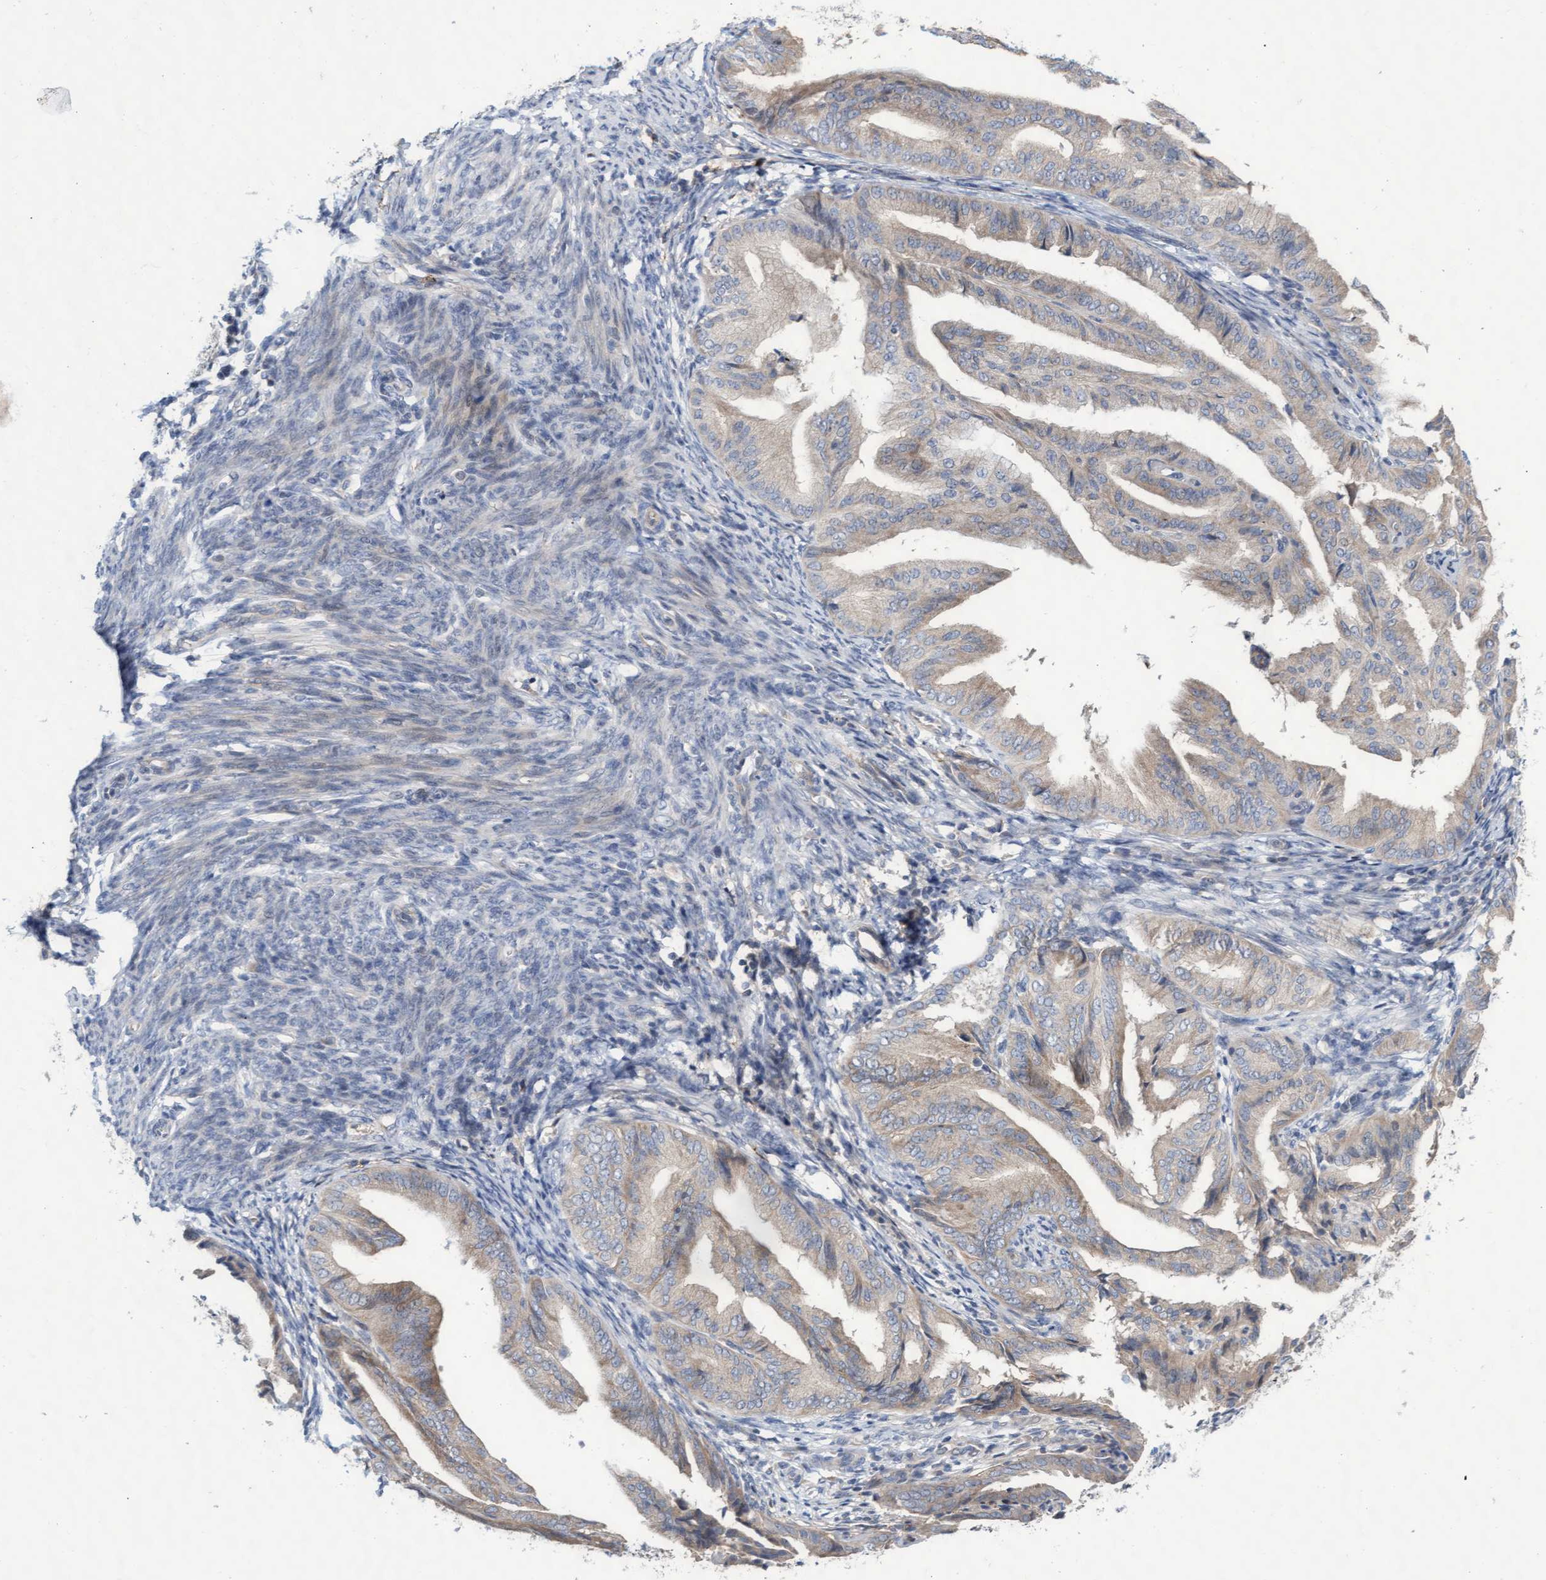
{"staining": {"intensity": "weak", "quantity": ">75%", "location": "cytoplasmic/membranous"}, "tissue": "endometrial cancer", "cell_type": "Tumor cells", "image_type": "cancer", "snomed": [{"axis": "morphology", "description": "Adenocarcinoma, NOS"}, {"axis": "topography", "description": "Endometrium"}], "caption": "Weak cytoplasmic/membranous protein staining is identified in approximately >75% of tumor cells in endometrial cancer.", "gene": "ABCF2", "patient": {"sex": "female", "age": 58}}